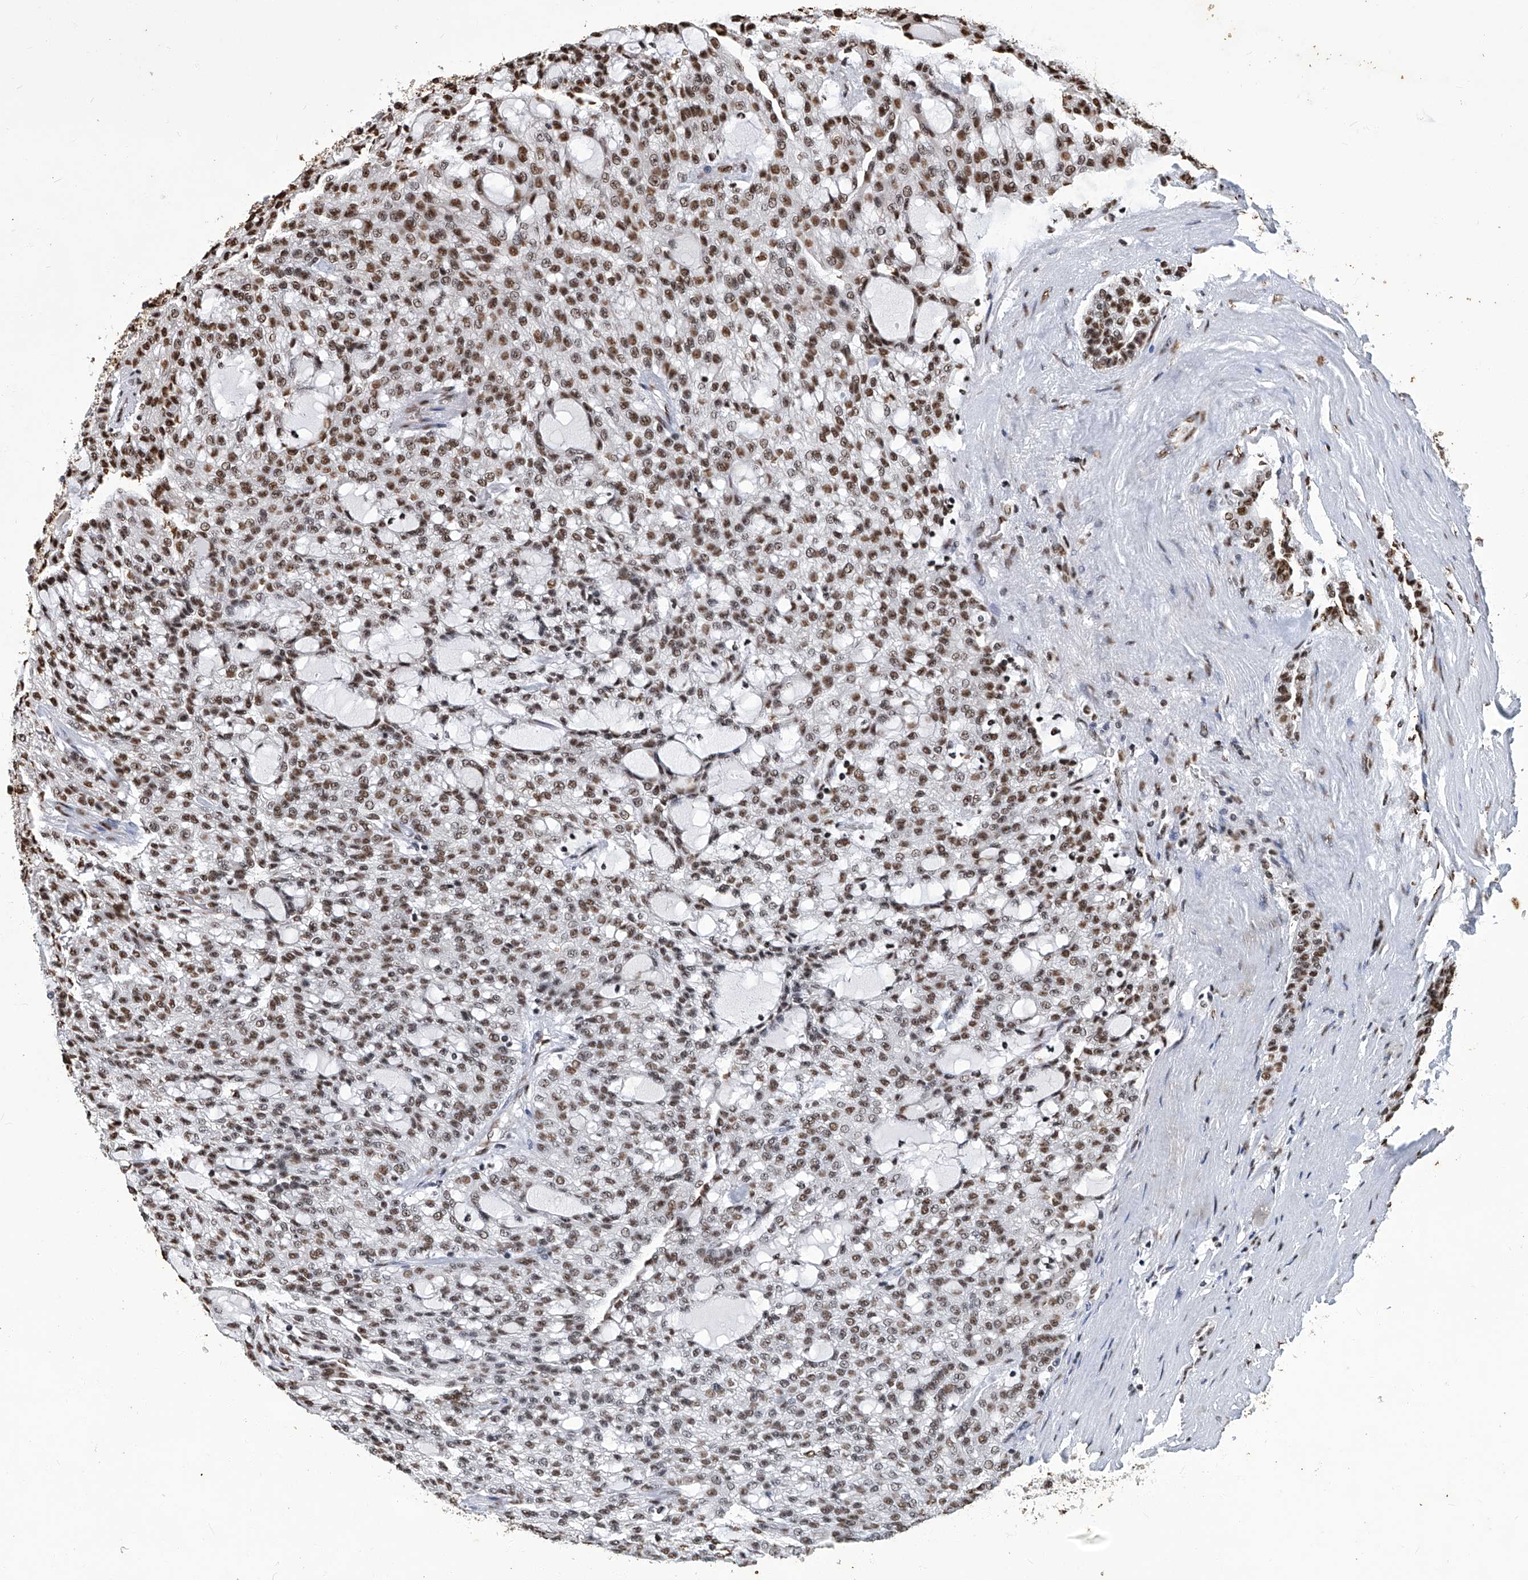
{"staining": {"intensity": "moderate", "quantity": ">75%", "location": "nuclear"}, "tissue": "renal cancer", "cell_type": "Tumor cells", "image_type": "cancer", "snomed": [{"axis": "morphology", "description": "Adenocarcinoma, NOS"}, {"axis": "topography", "description": "Kidney"}], "caption": "A brown stain highlights moderate nuclear staining of a protein in renal cancer tumor cells.", "gene": "HBP1", "patient": {"sex": "male", "age": 63}}